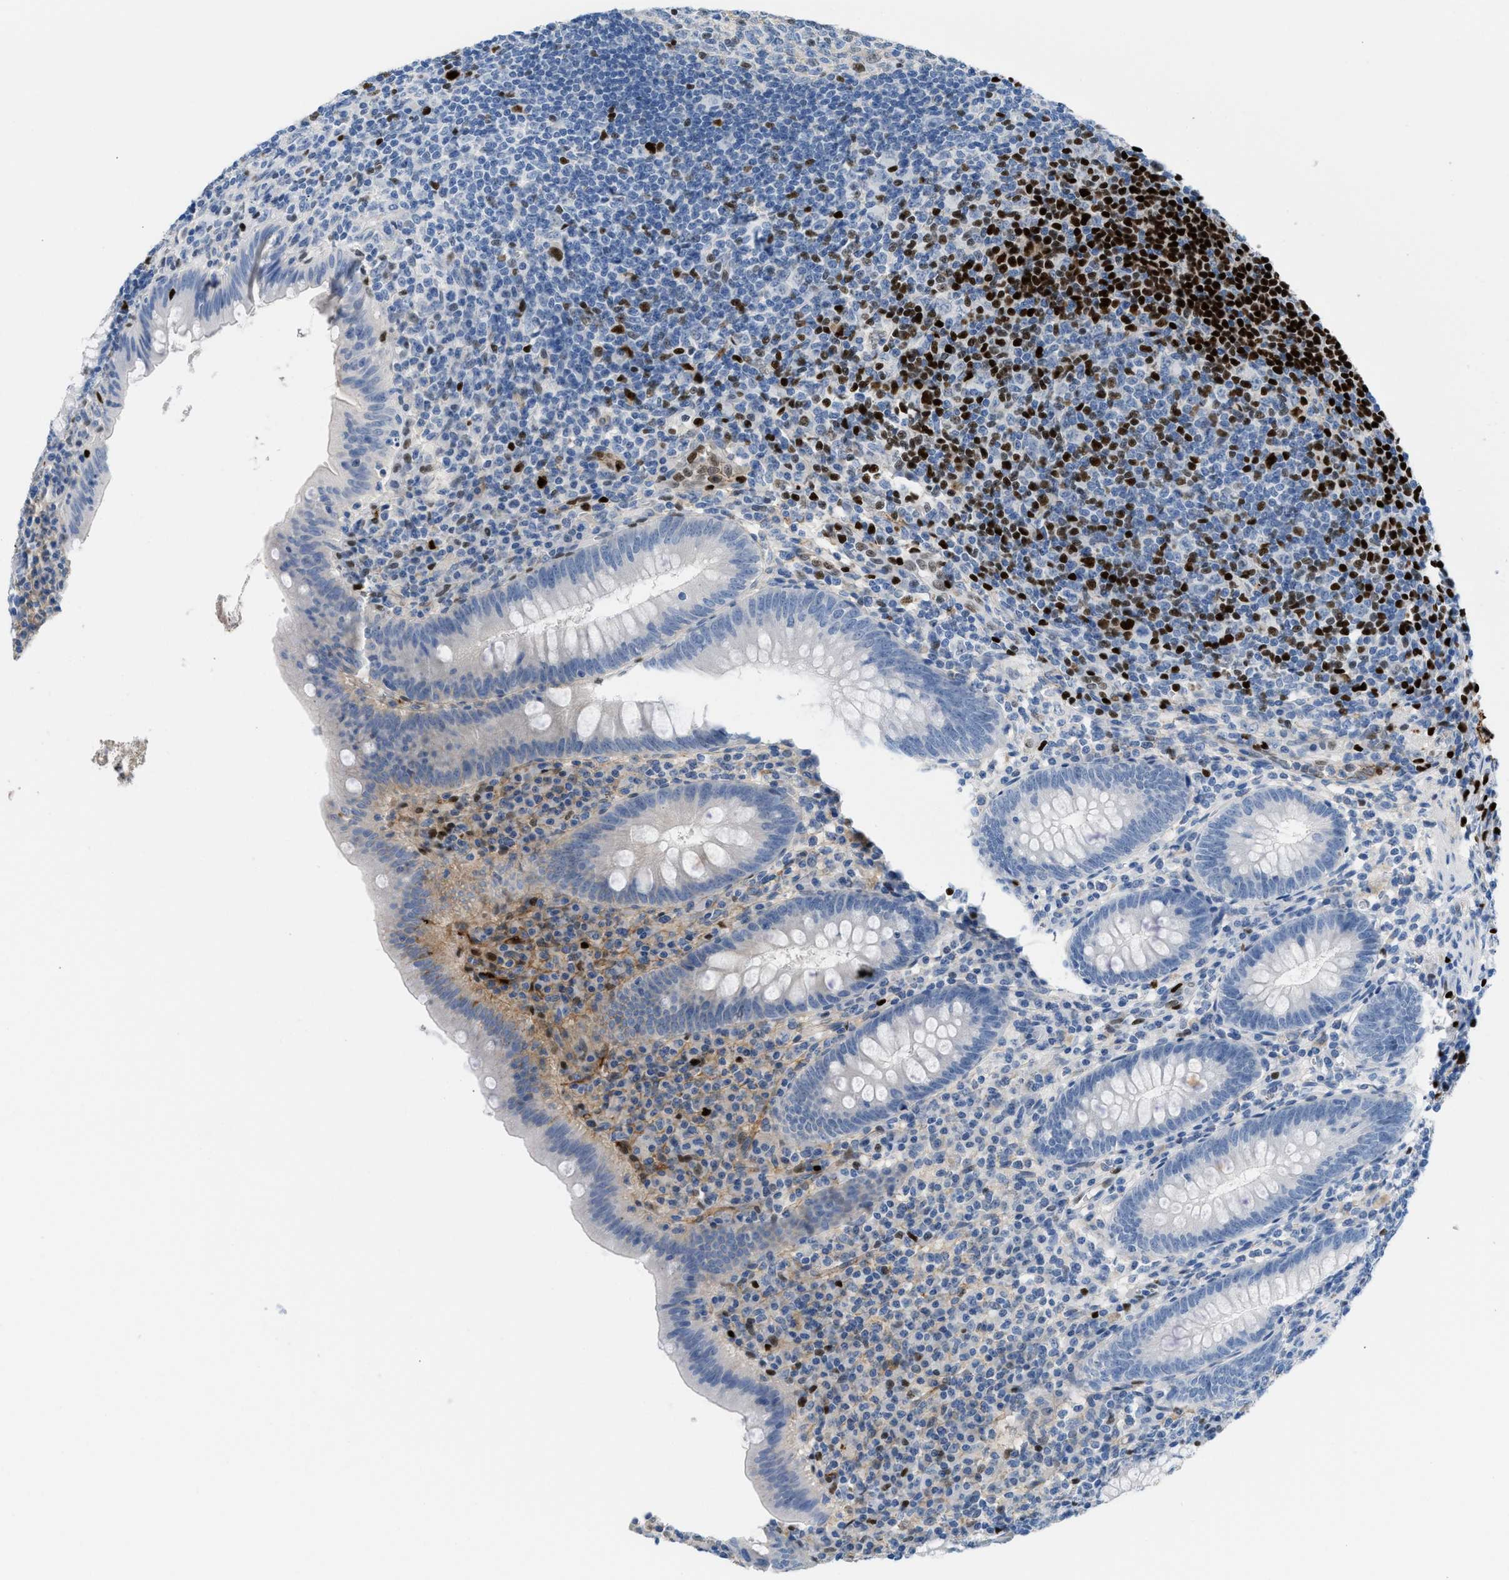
{"staining": {"intensity": "moderate", "quantity": "<25%", "location": "cytoplasmic/membranous"}, "tissue": "appendix", "cell_type": "Glandular cells", "image_type": "normal", "snomed": [{"axis": "morphology", "description": "Normal tissue, NOS"}, {"axis": "topography", "description": "Appendix"}], "caption": "Immunohistochemical staining of normal appendix demonstrates low levels of moderate cytoplasmic/membranous positivity in about <25% of glandular cells. Using DAB (brown) and hematoxylin (blue) stains, captured at high magnification using brightfield microscopy.", "gene": "LEF1", "patient": {"sex": "male", "age": 56}}